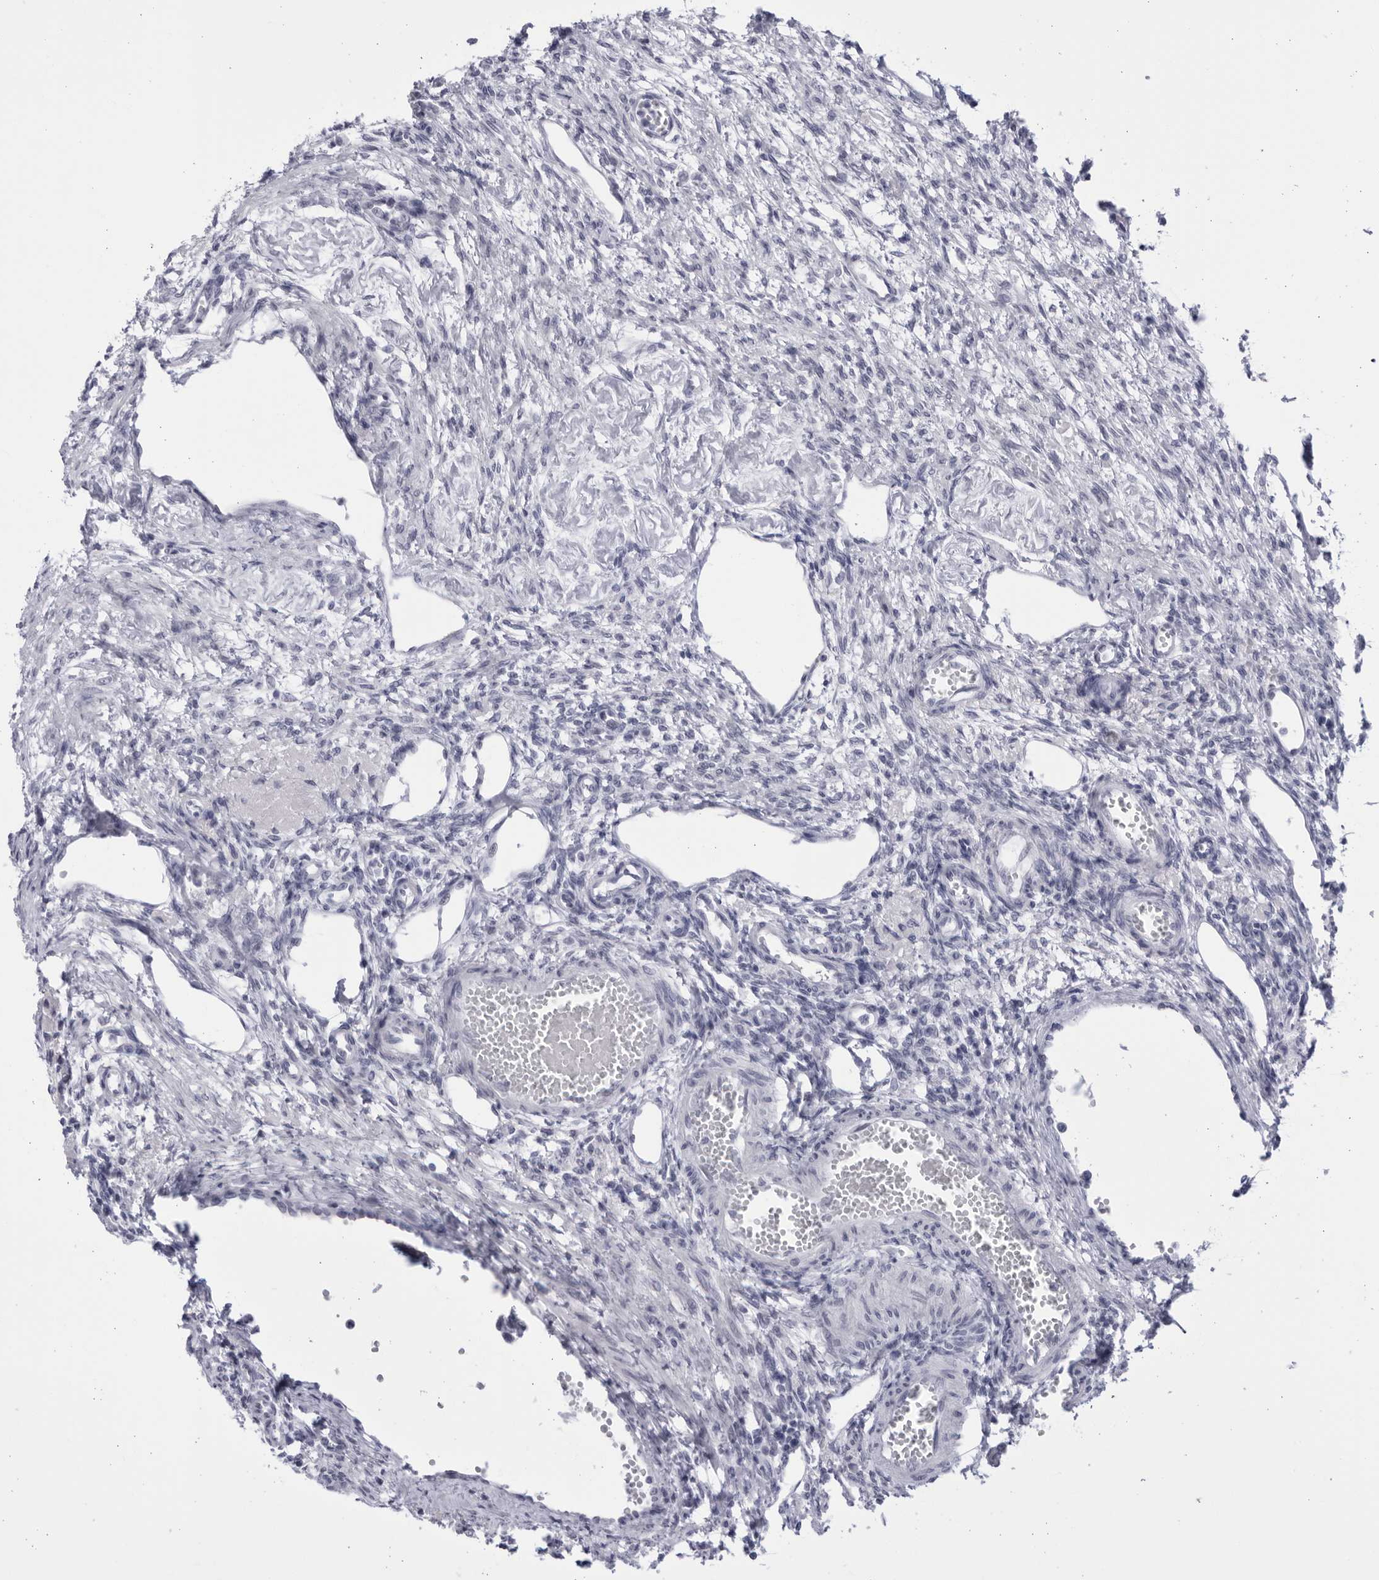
{"staining": {"intensity": "negative", "quantity": "none", "location": "none"}, "tissue": "ovary", "cell_type": "Ovarian stroma cells", "image_type": "normal", "snomed": [{"axis": "morphology", "description": "Normal tissue, NOS"}, {"axis": "topography", "description": "Ovary"}], "caption": "Immunohistochemistry histopathology image of normal human ovary stained for a protein (brown), which demonstrates no positivity in ovarian stroma cells.", "gene": "CCDC181", "patient": {"sex": "female", "age": 33}}